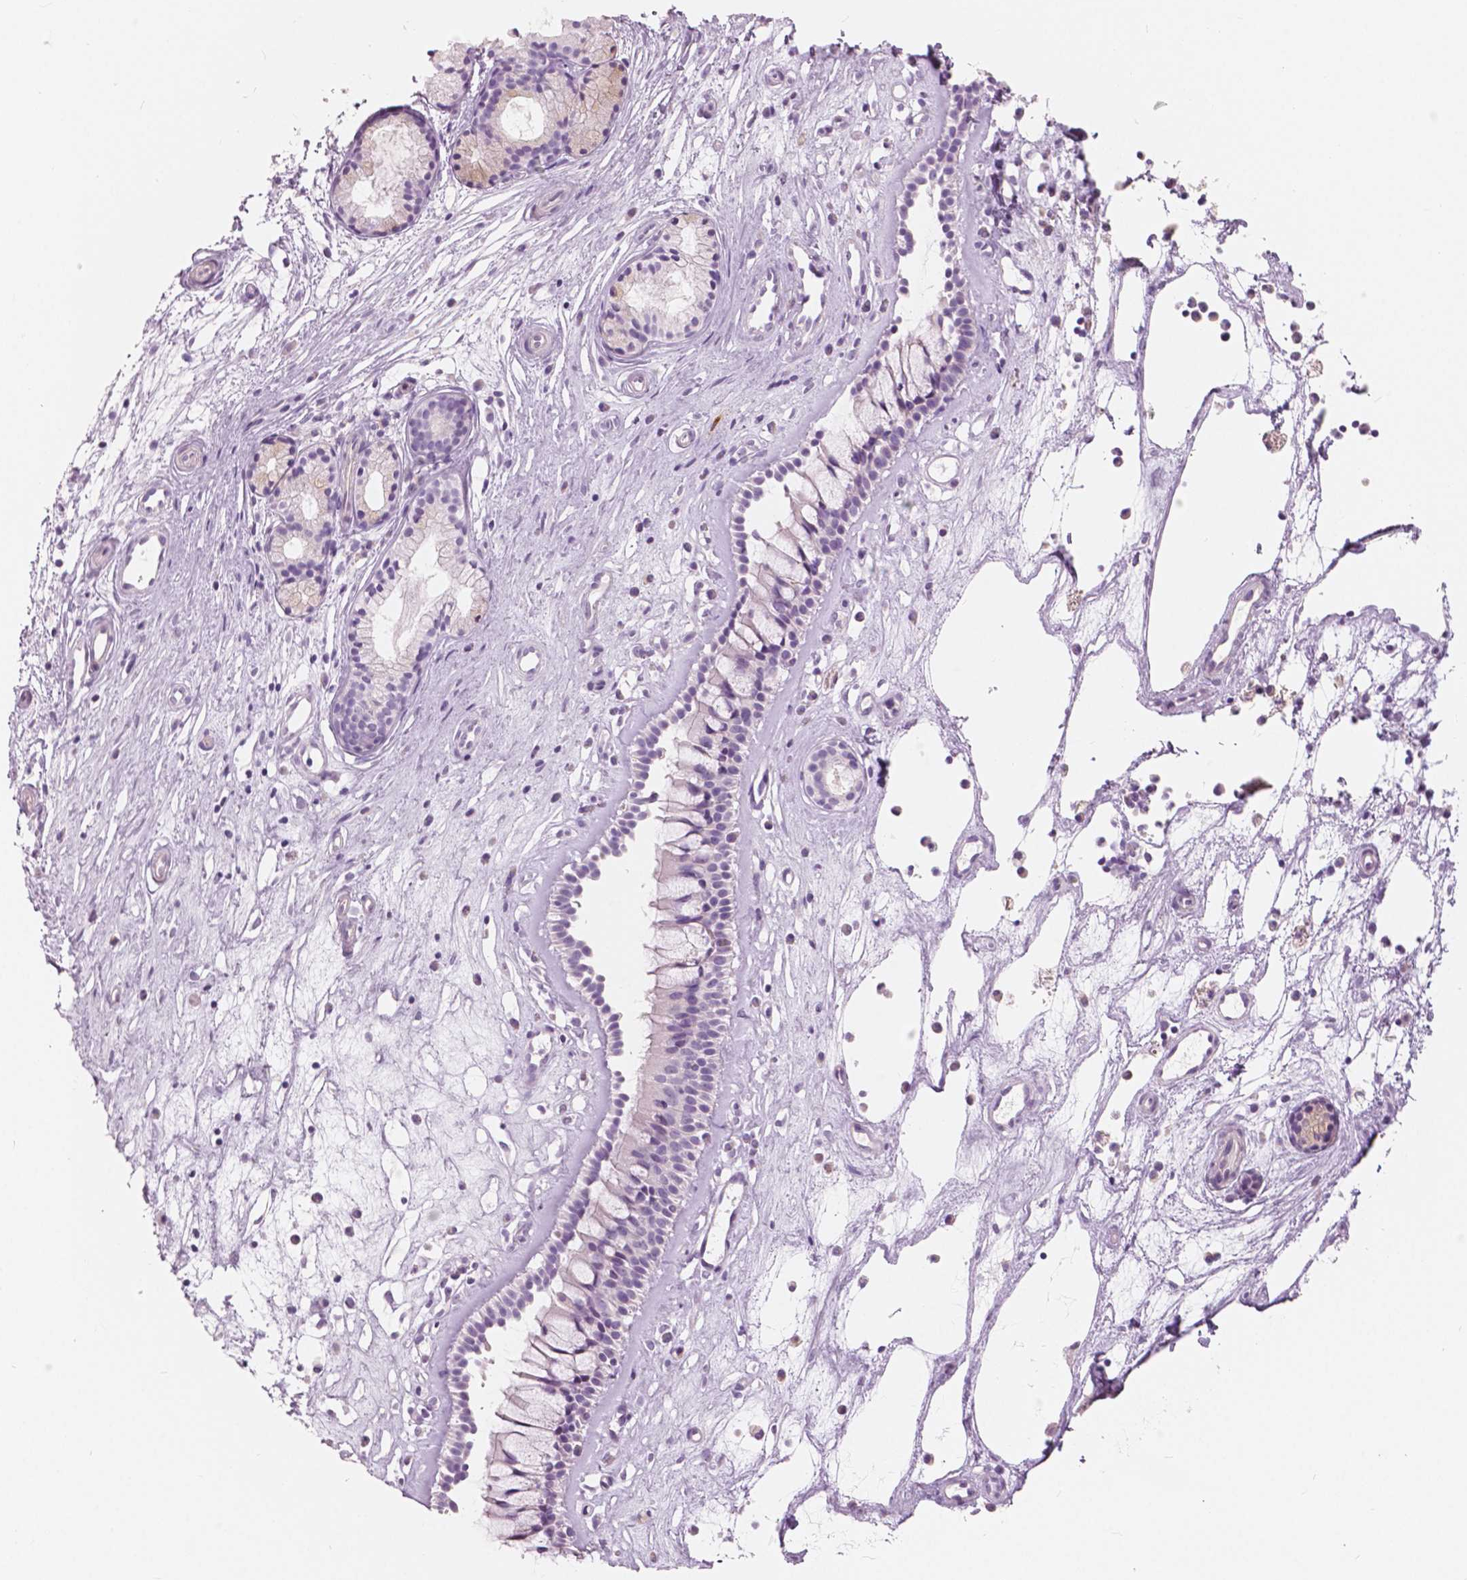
{"staining": {"intensity": "negative", "quantity": "none", "location": "none"}, "tissue": "nasopharynx", "cell_type": "Respiratory epithelial cells", "image_type": "normal", "snomed": [{"axis": "morphology", "description": "Normal tissue, NOS"}, {"axis": "topography", "description": "Nasopharynx"}], "caption": "Human nasopharynx stained for a protein using immunohistochemistry reveals no staining in respiratory epithelial cells.", "gene": "A4GNT", "patient": {"sex": "female", "age": 52}}